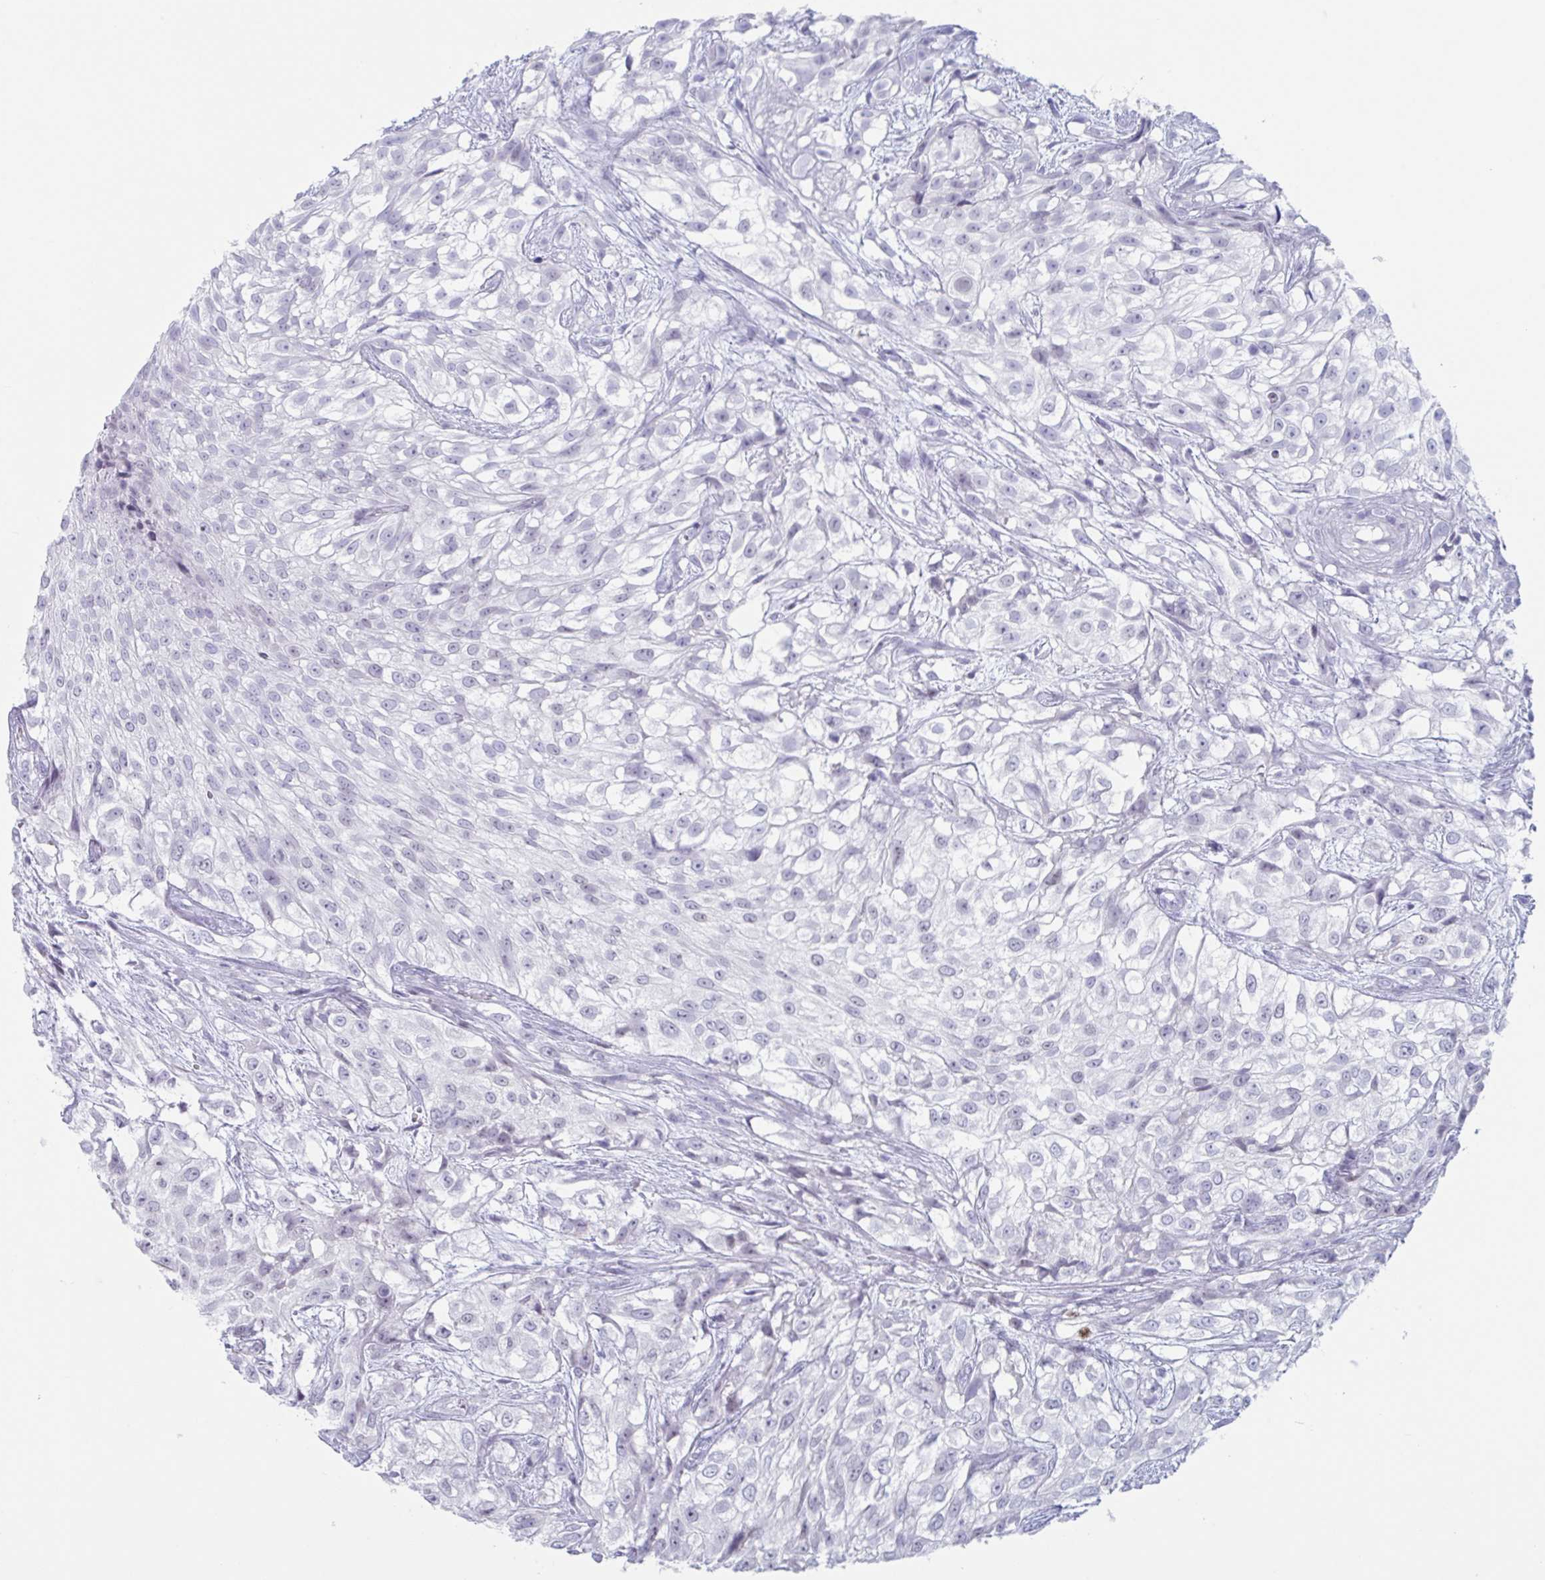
{"staining": {"intensity": "negative", "quantity": "none", "location": "none"}, "tissue": "urothelial cancer", "cell_type": "Tumor cells", "image_type": "cancer", "snomed": [{"axis": "morphology", "description": "Urothelial carcinoma, High grade"}, {"axis": "topography", "description": "Urinary bladder"}], "caption": "This is an immunohistochemistry micrograph of human urothelial cancer. There is no positivity in tumor cells.", "gene": "CYP4F11", "patient": {"sex": "male", "age": 56}}